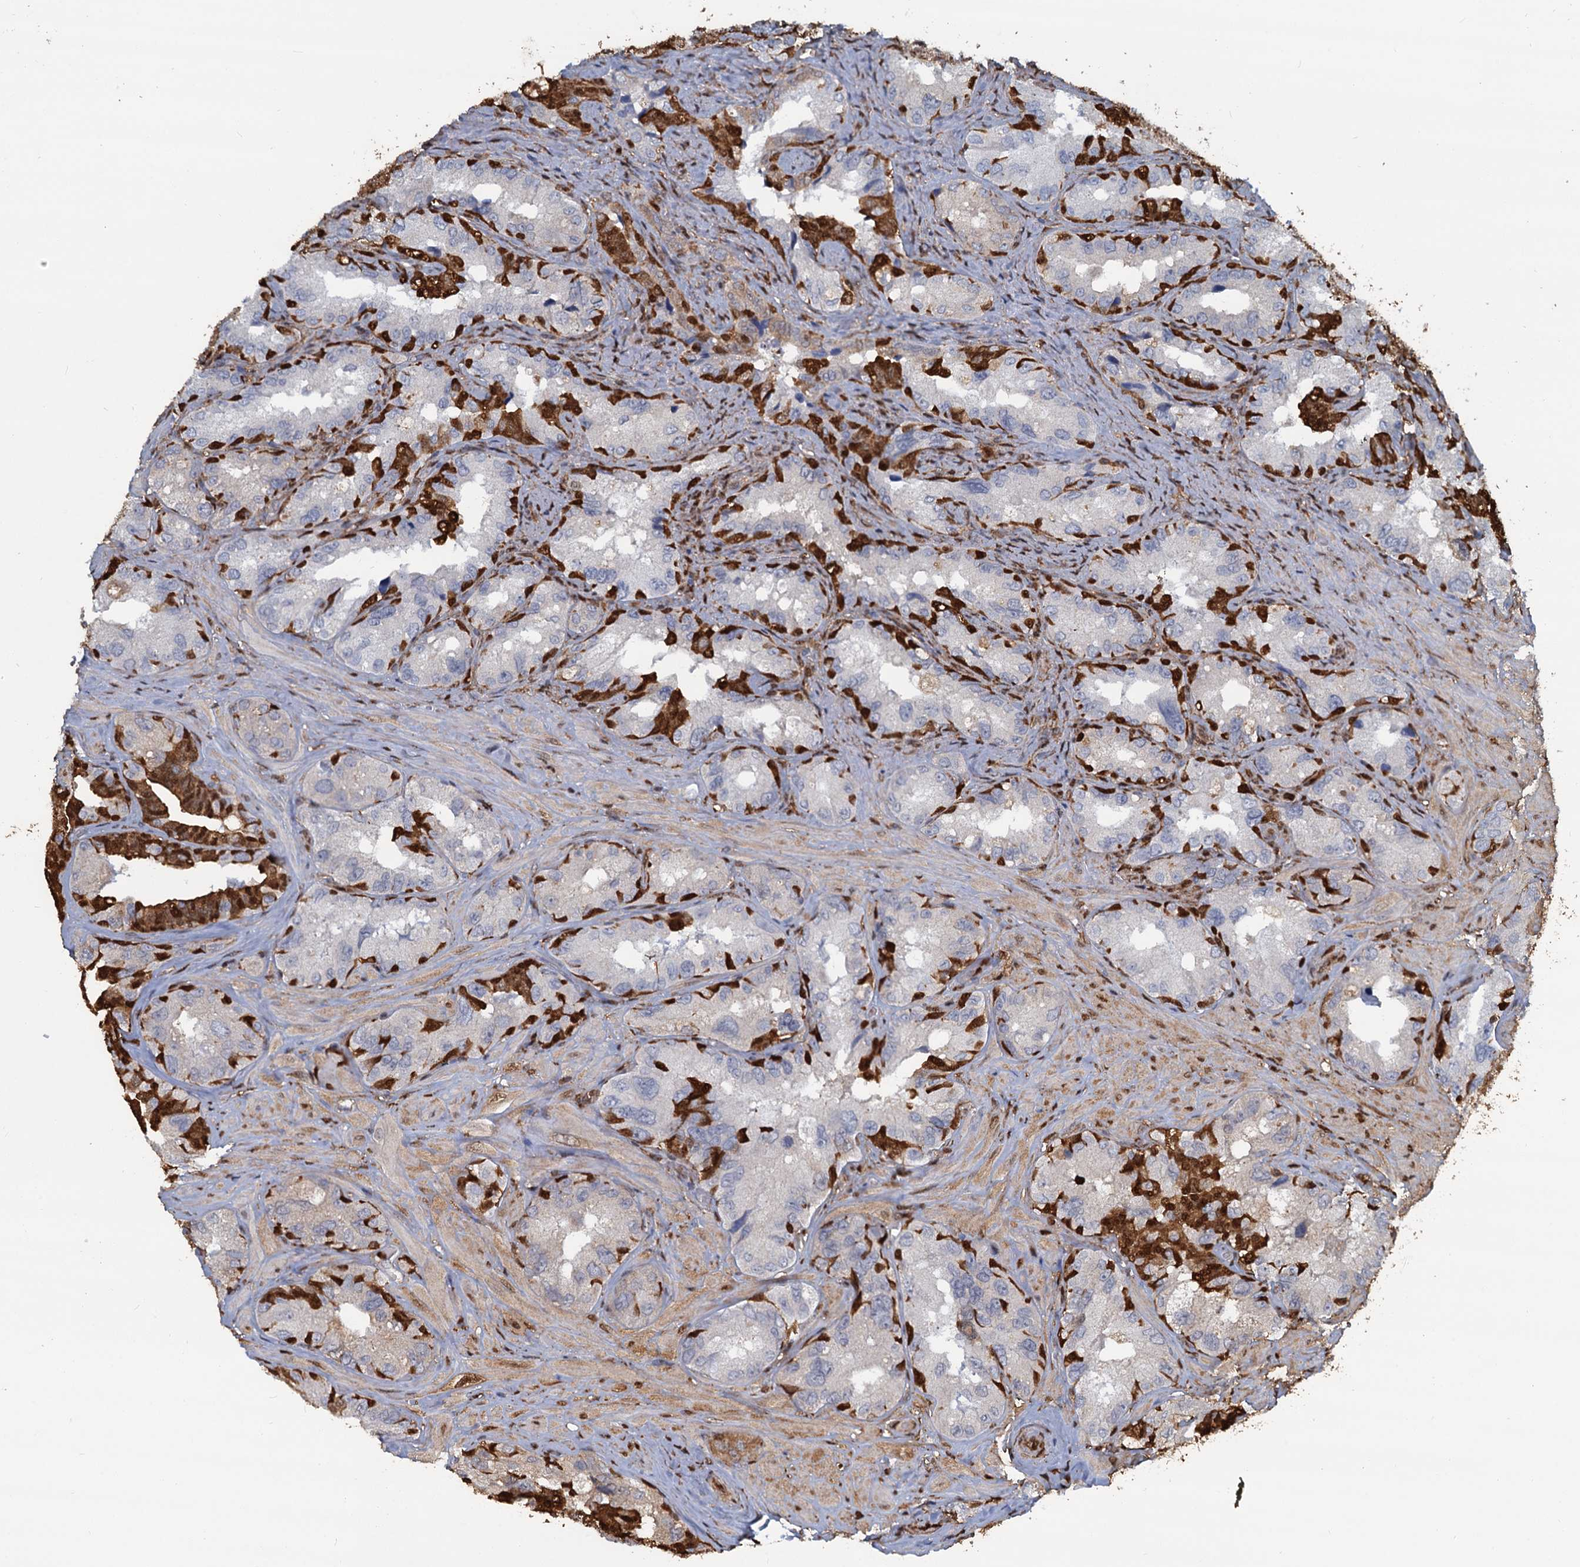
{"staining": {"intensity": "moderate", "quantity": "<25%", "location": "cytoplasmic/membranous,nuclear"}, "tissue": "seminal vesicle", "cell_type": "Glandular cells", "image_type": "normal", "snomed": [{"axis": "morphology", "description": "Normal tissue, NOS"}, {"axis": "topography", "description": "Seminal veicle"}, {"axis": "topography", "description": "Peripheral nerve tissue"}], "caption": "DAB (3,3'-diaminobenzidine) immunohistochemical staining of unremarkable human seminal vesicle shows moderate cytoplasmic/membranous,nuclear protein staining in approximately <25% of glandular cells.", "gene": "S100A6", "patient": {"sex": "male", "age": 67}}